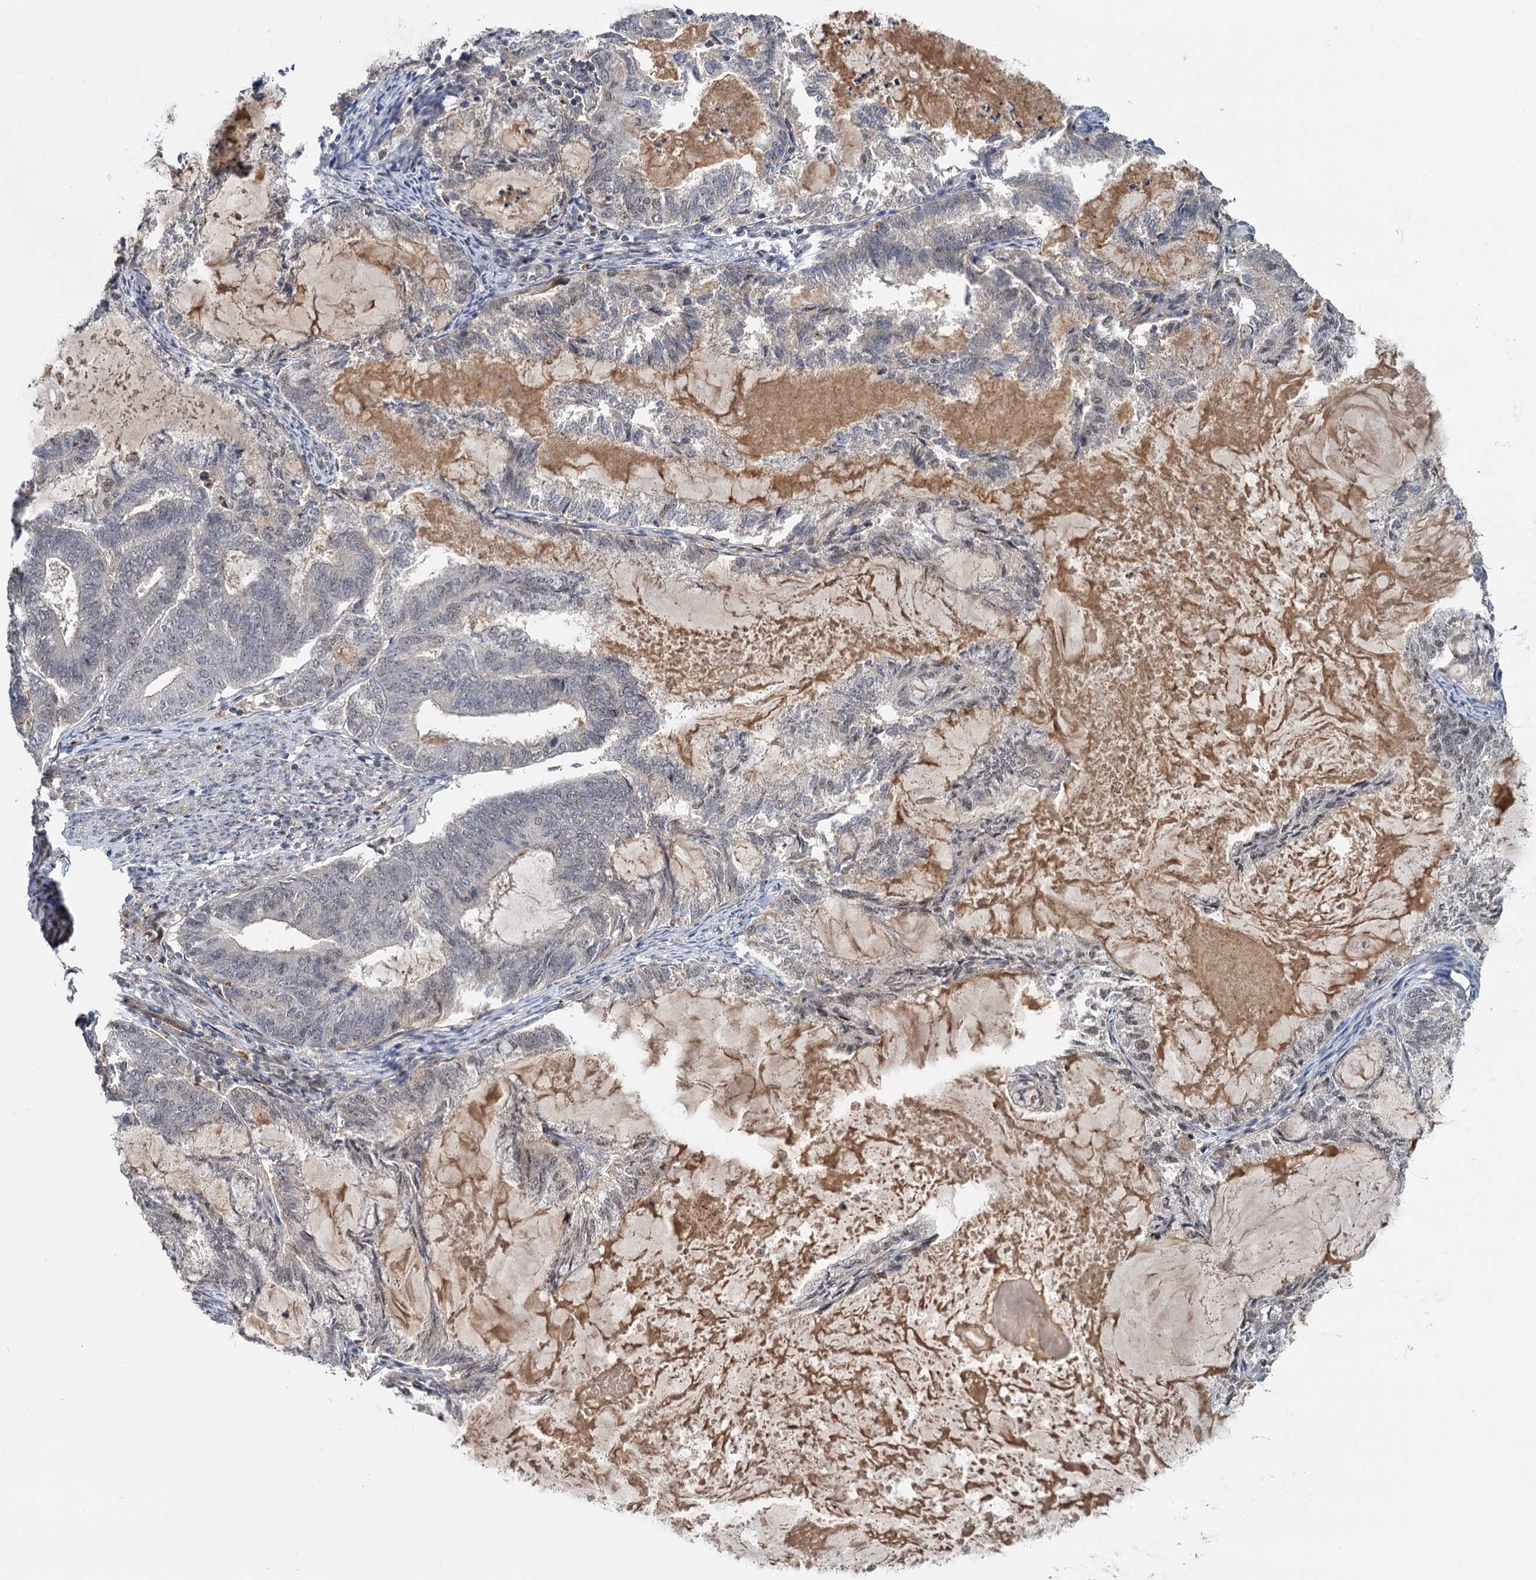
{"staining": {"intensity": "moderate", "quantity": "<25%", "location": "nuclear"}, "tissue": "endometrial cancer", "cell_type": "Tumor cells", "image_type": "cancer", "snomed": [{"axis": "morphology", "description": "Adenocarcinoma, NOS"}, {"axis": "topography", "description": "Endometrium"}], "caption": "Immunohistochemistry staining of adenocarcinoma (endometrial), which demonstrates low levels of moderate nuclear expression in about <25% of tumor cells indicating moderate nuclear protein expression. The staining was performed using DAB (3,3'-diaminobenzidine) (brown) for protein detection and nuclei were counterstained in hematoxylin (blue).", "gene": "MBD6", "patient": {"sex": "female", "age": 86}}